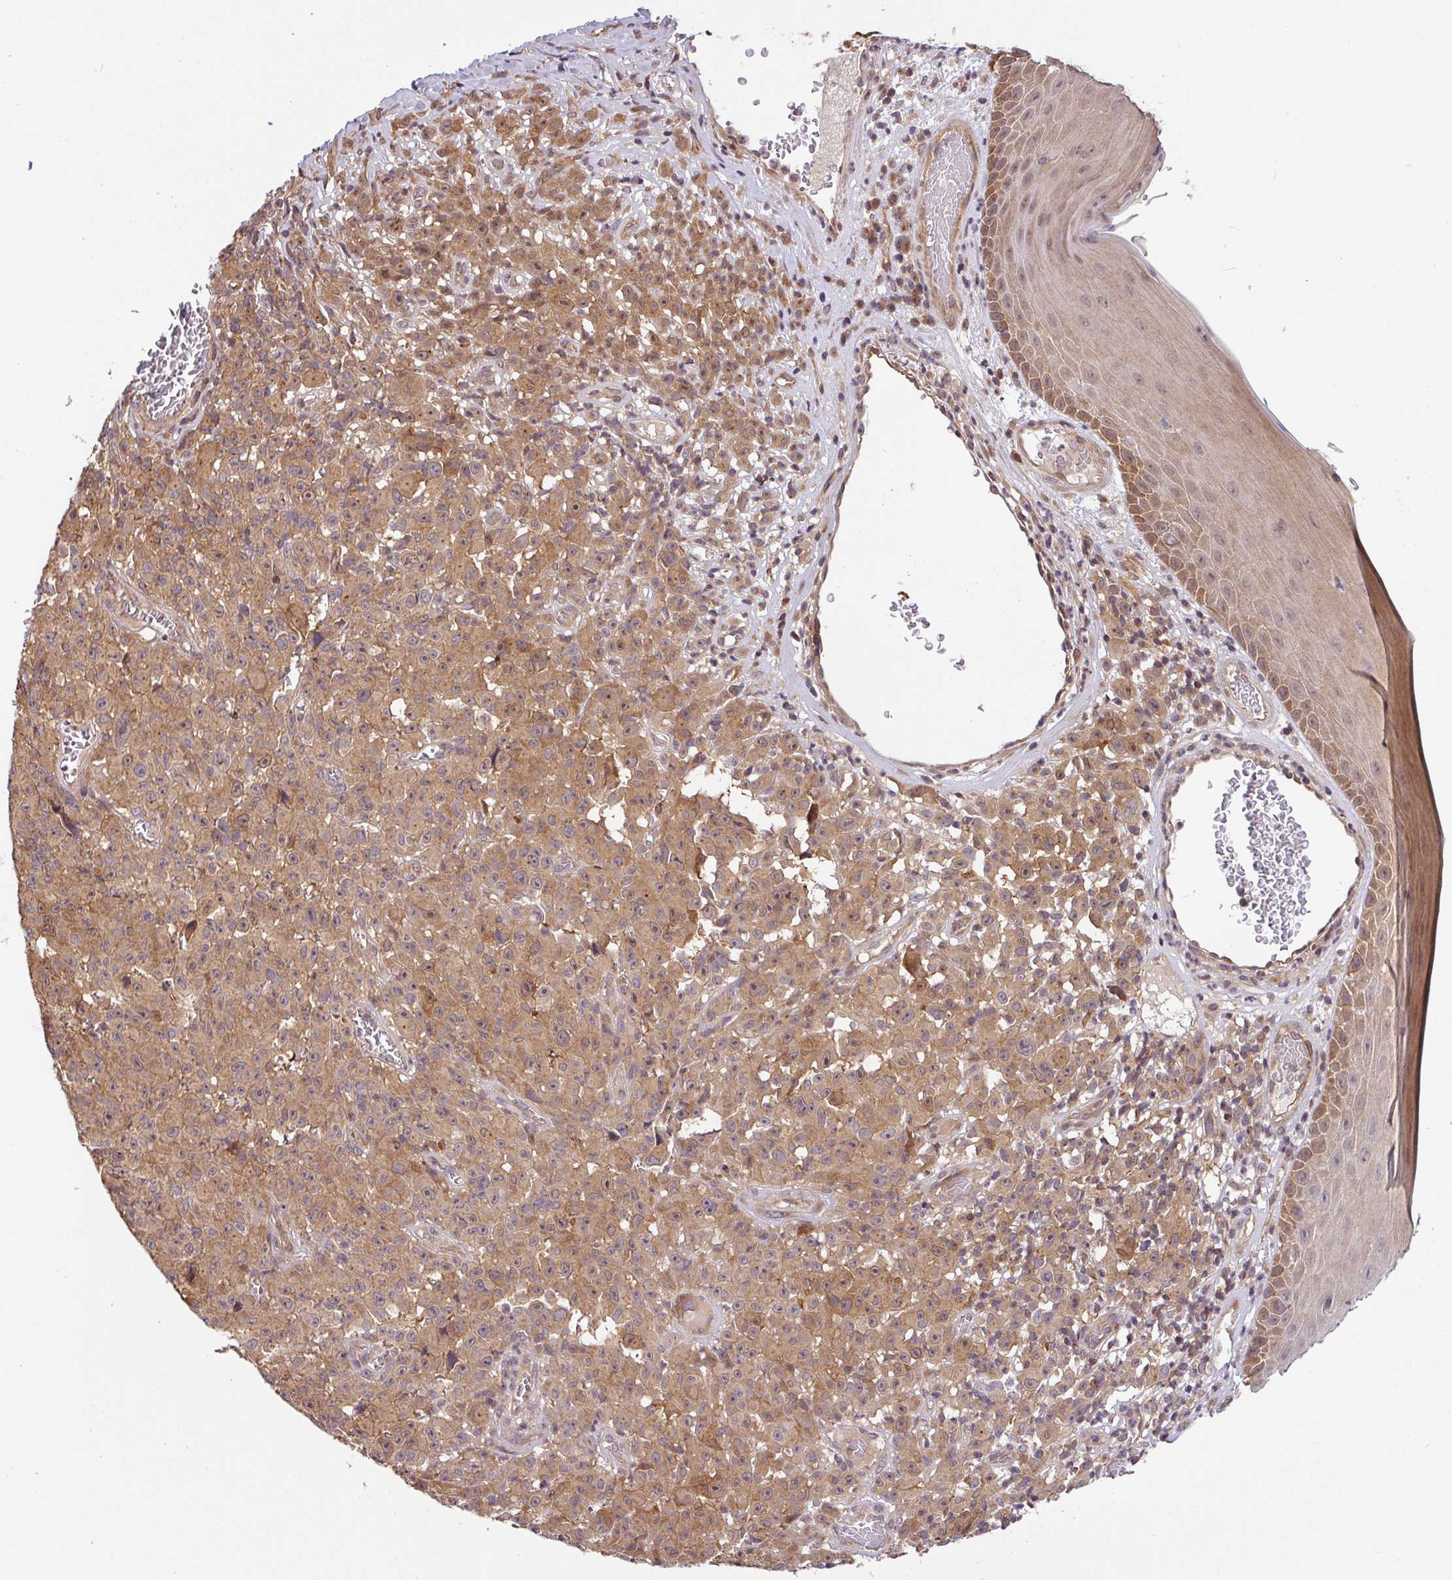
{"staining": {"intensity": "moderate", "quantity": ">75%", "location": "cytoplasmic/membranous,nuclear"}, "tissue": "melanoma", "cell_type": "Tumor cells", "image_type": "cancer", "snomed": [{"axis": "morphology", "description": "Malignant melanoma, NOS"}, {"axis": "topography", "description": "Skin"}], "caption": "DAB immunohistochemical staining of human melanoma demonstrates moderate cytoplasmic/membranous and nuclear protein expression in approximately >75% of tumor cells.", "gene": "SHB", "patient": {"sex": "female", "age": 82}}